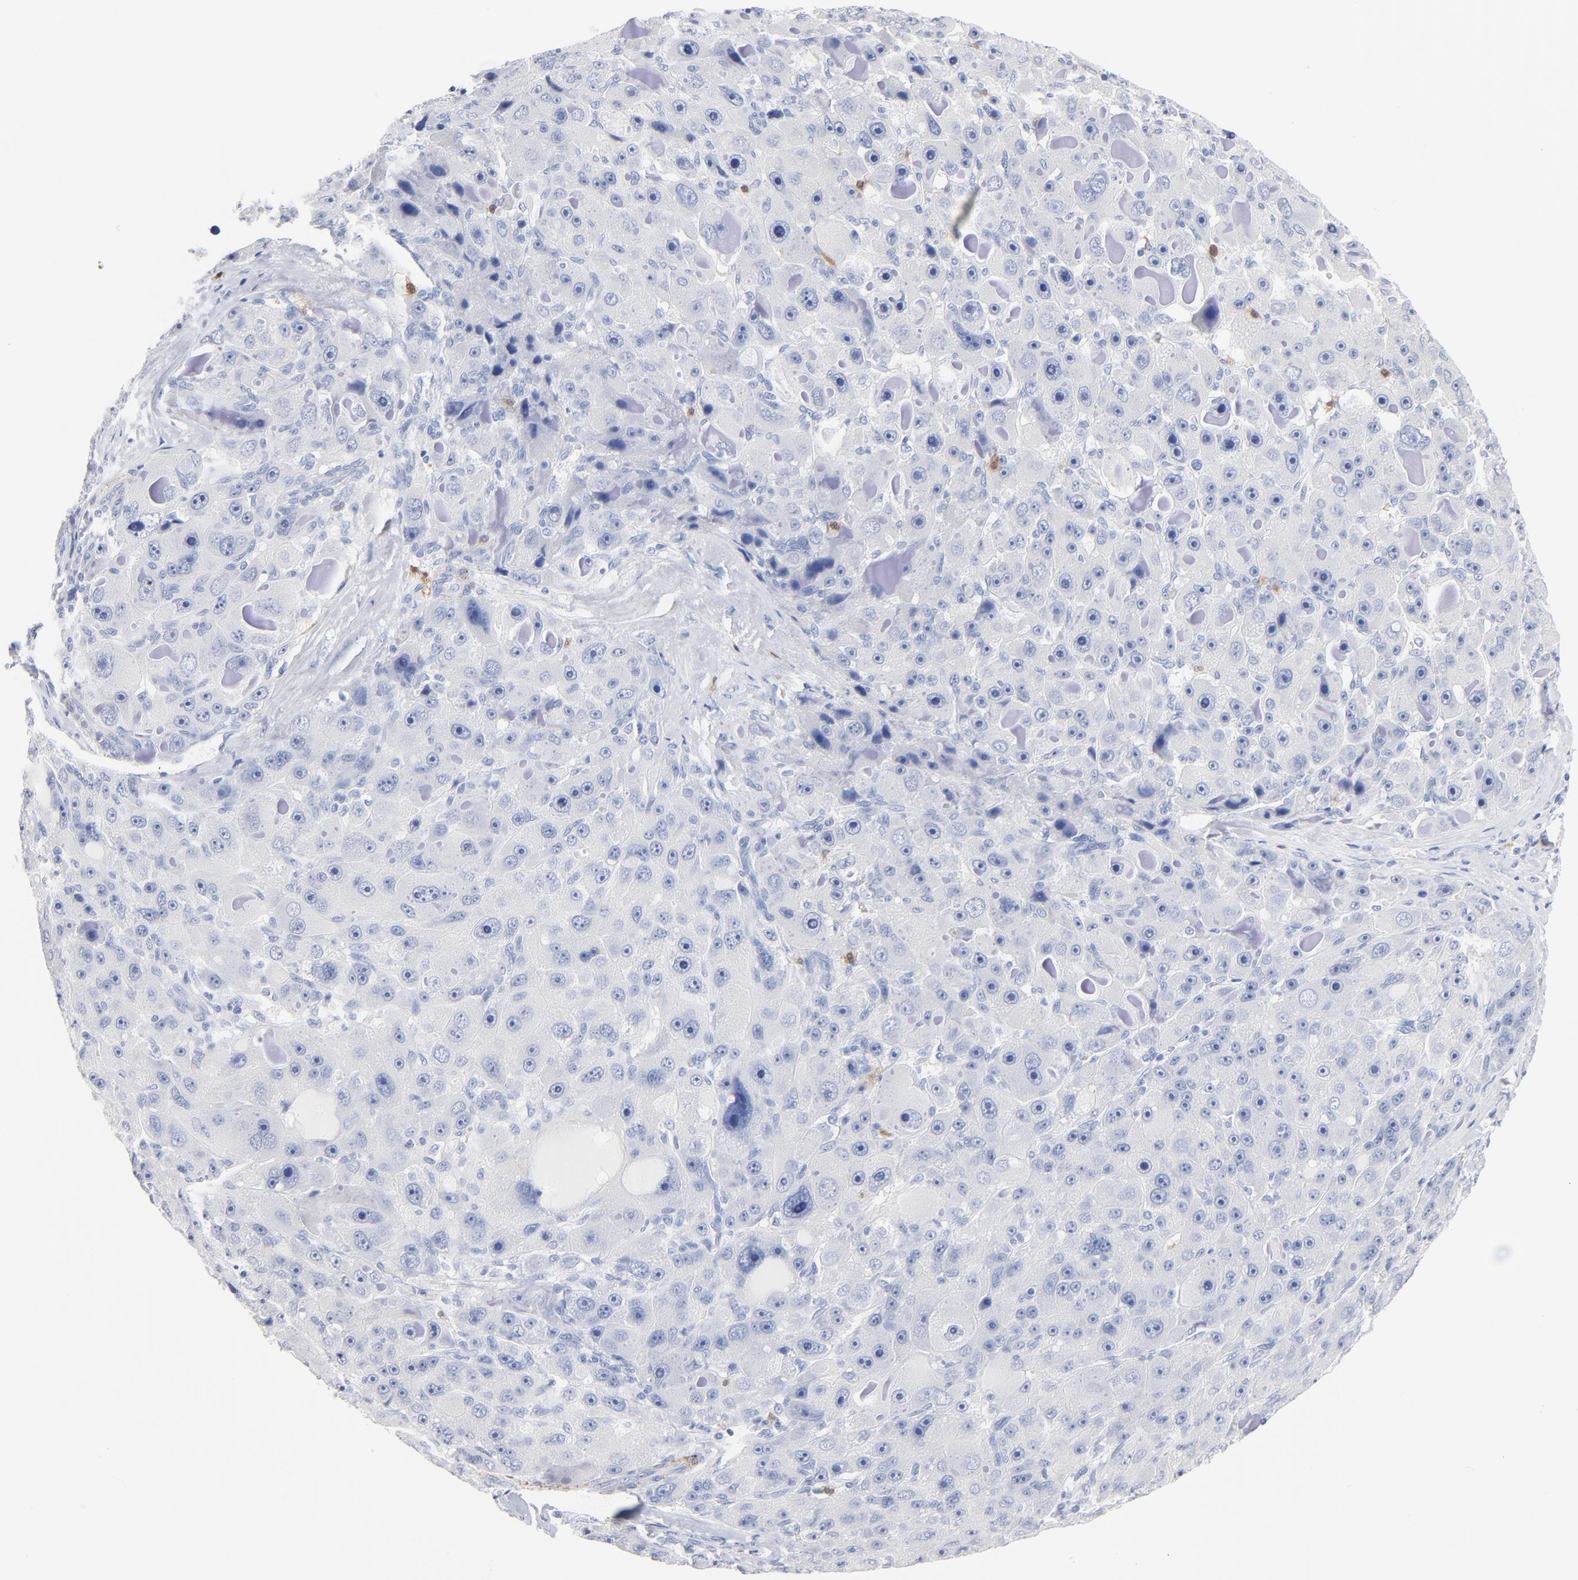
{"staining": {"intensity": "negative", "quantity": "none", "location": "none"}, "tissue": "liver cancer", "cell_type": "Tumor cells", "image_type": "cancer", "snomed": [{"axis": "morphology", "description": "Carcinoma, Hepatocellular, NOS"}, {"axis": "topography", "description": "Liver"}], "caption": "Immunohistochemistry of liver cancer (hepatocellular carcinoma) displays no expression in tumor cells.", "gene": "AGTR1", "patient": {"sex": "male", "age": 76}}